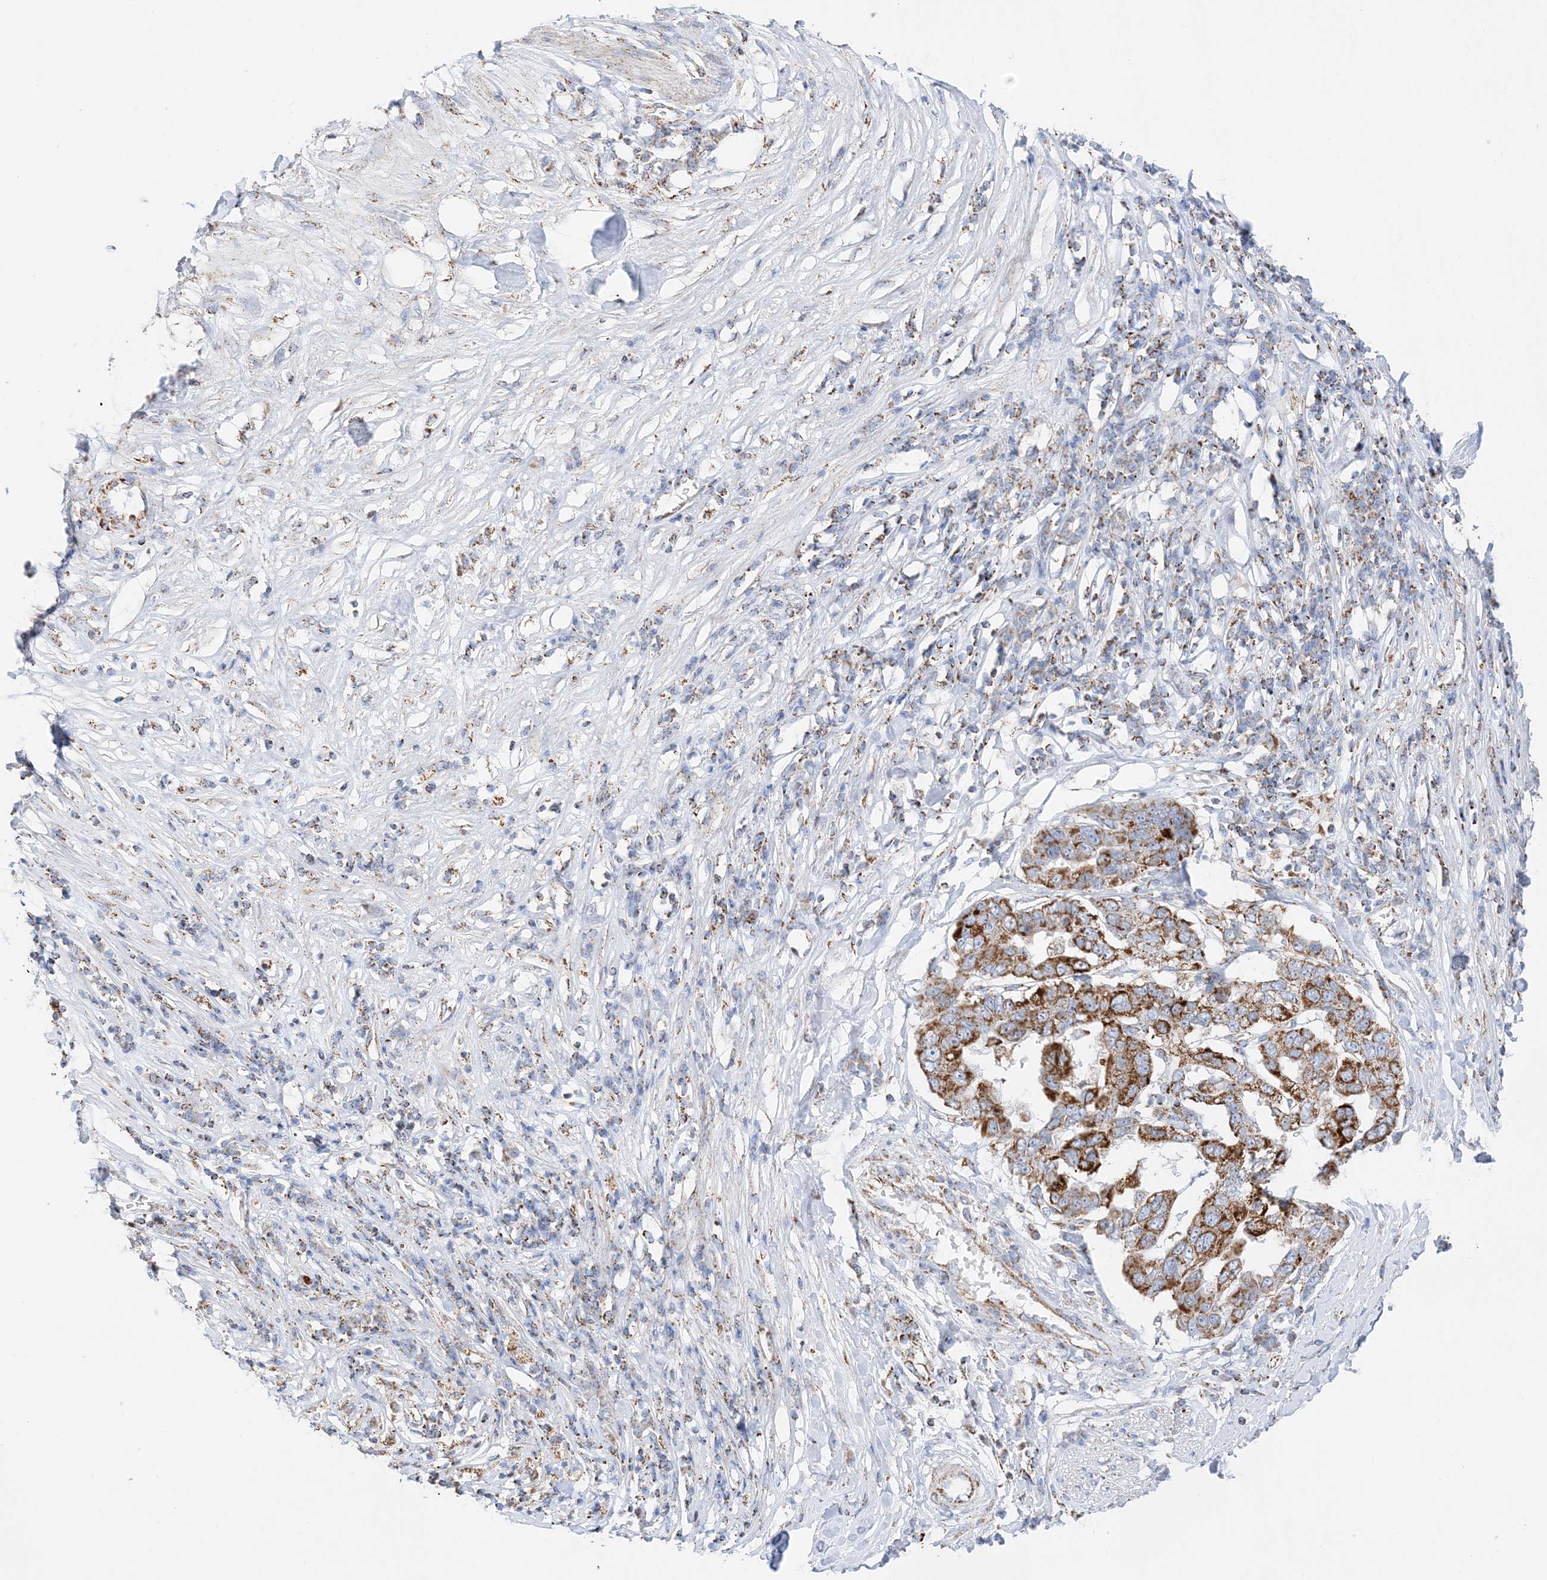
{"staining": {"intensity": "strong", "quantity": ">75%", "location": "cytoplasmic/membranous"}, "tissue": "pancreatic cancer", "cell_type": "Tumor cells", "image_type": "cancer", "snomed": [{"axis": "morphology", "description": "Adenocarcinoma, NOS"}, {"axis": "topography", "description": "Pancreas"}], "caption": "Pancreatic cancer stained with DAB (3,3'-diaminobenzidine) IHC exhibits high levels of strong cytoplasmic/membranous positivity in about >75% of tumor cells. The protein is shown in brown color, while the nuclei are stained blue.", "gene": "CAPN13", "patient": {"sex": "female", "age": 61}}